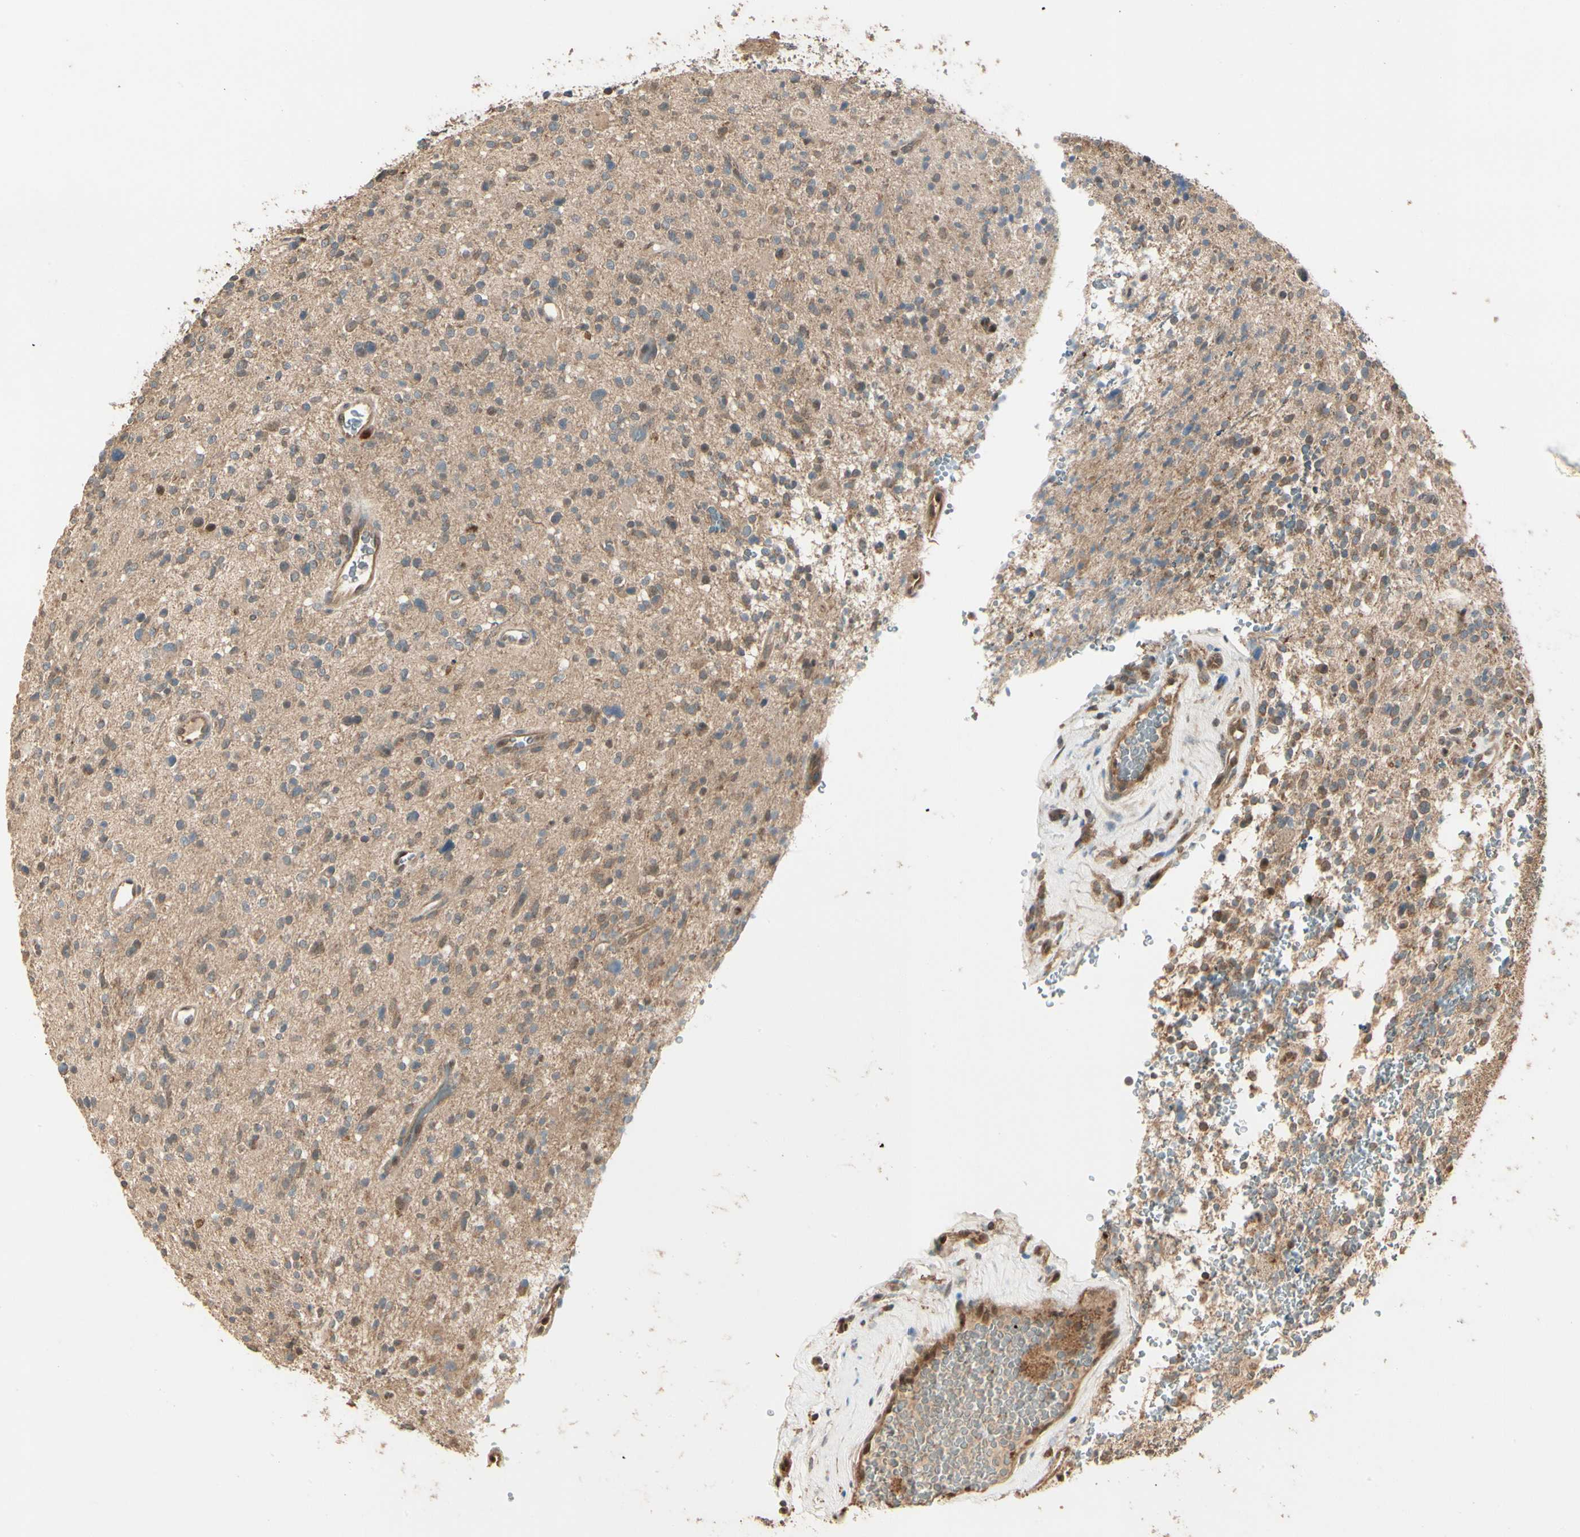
{"staining": {"intensity": "moderate", "quantity": ">75%", "location": "cytoplasmic/membranous"}, "tissue": "glioma", "cell_type": "Tumor cells", "image_type": "cancer", "snomed": [{"axis": "morphology", "description": "Glioma, malignant, High grade"}, {"axis": "topography", "description": "Brain"}], "caption": "Glioma was stained to show a protein in brown. There is medium levels of moderate cytoplasmic/membranous positivity in about >75% of tumor cells. (brown staining indicates protein expression, while blue staining denotes nuclei).", "gene": "CCT7", "patient": {"sex": "male", "age": 48}}